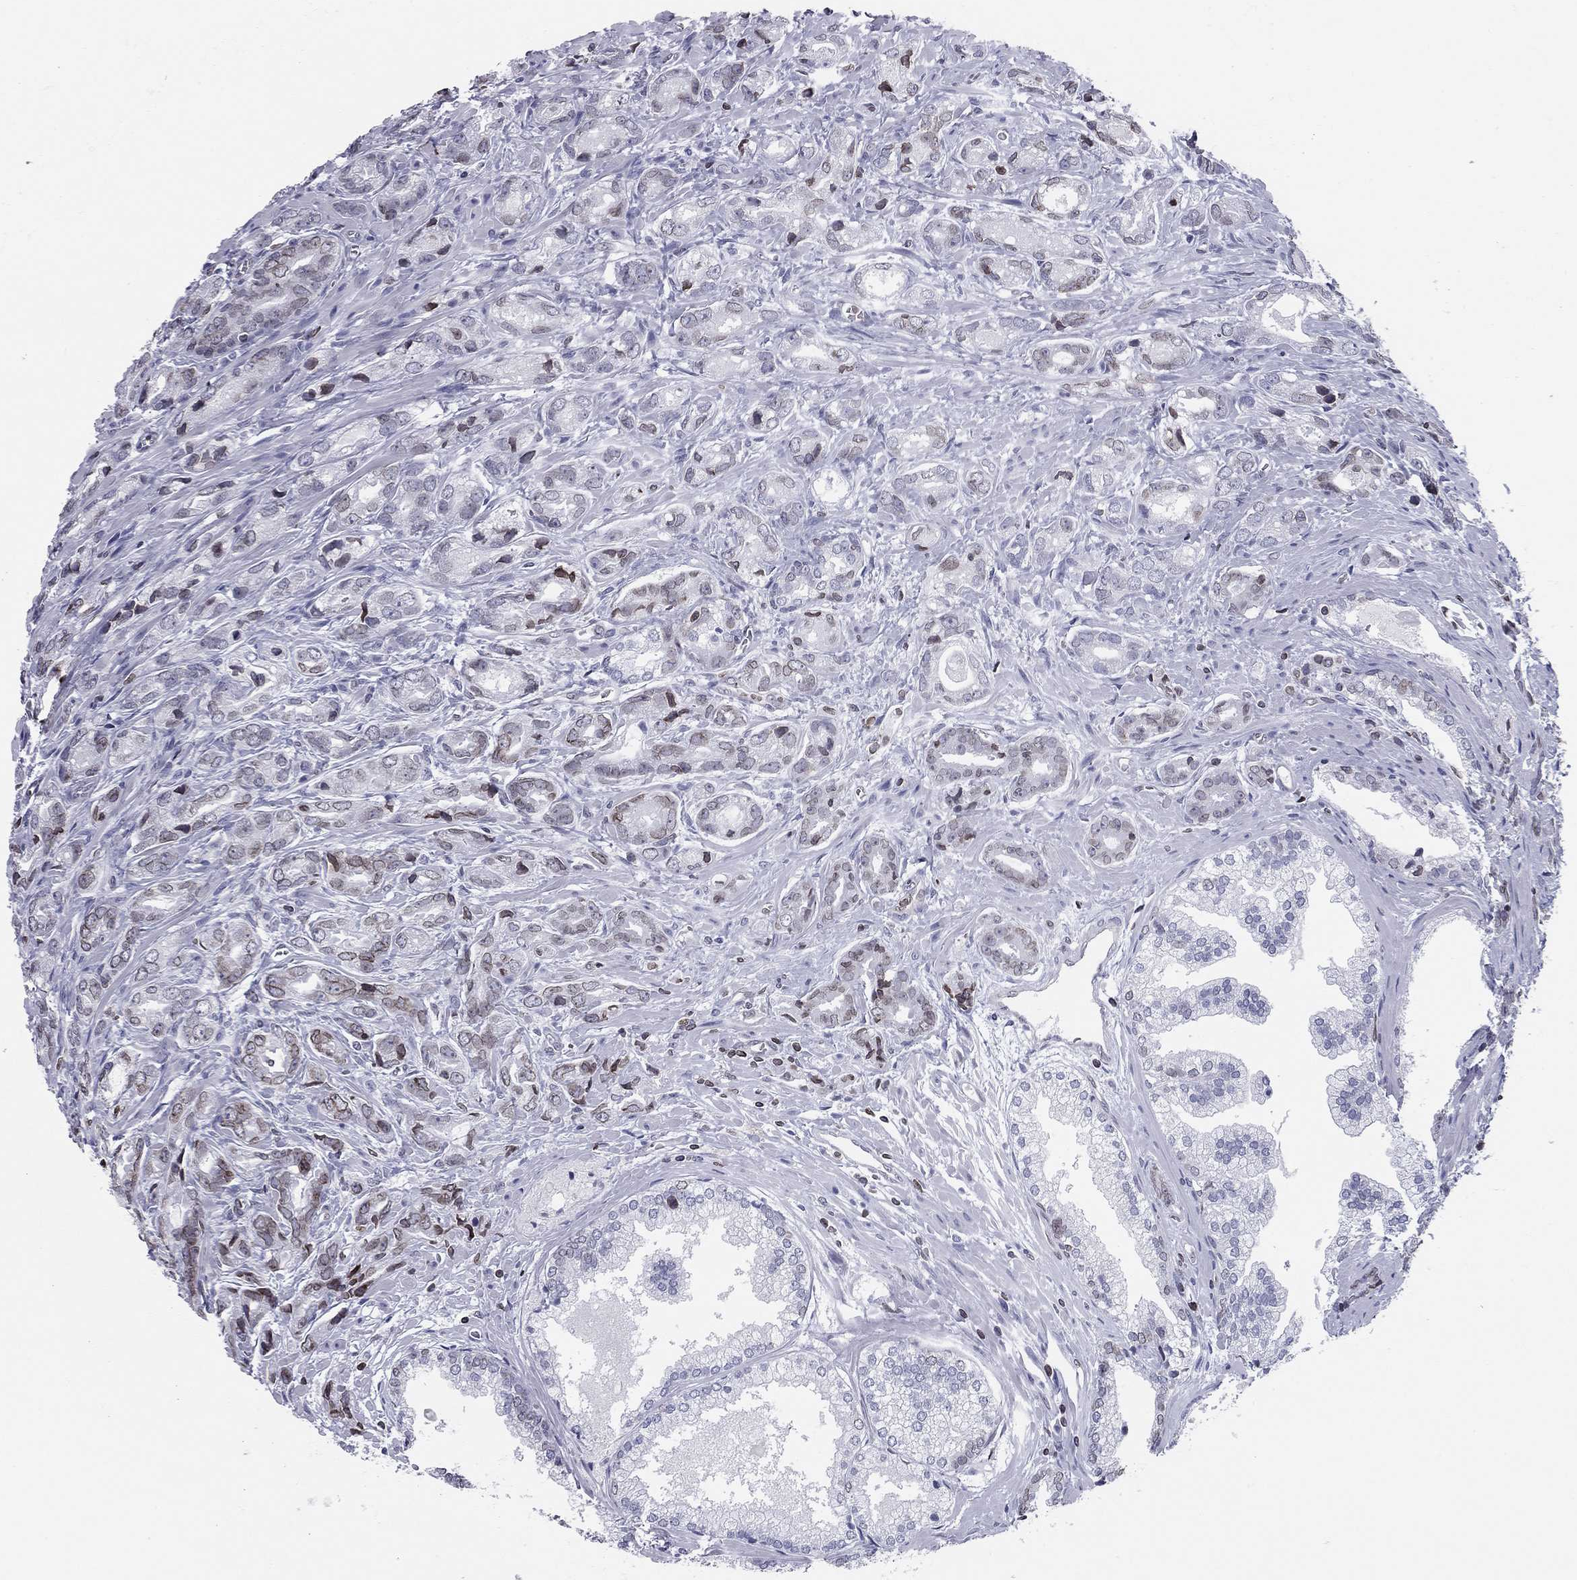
{"staining": {"intensity": "moderate", "quantity": "<25%", "location": "cytoplasmic/membranous,nuclear"}, "tissue": "prostate cancer", "cell_type": "Tumor cells", "image_type": "cancer", "snomed": [{"axis": "morphology", "description": "Adenocarcinoma, NOS"}, {"axis": "morphology", "description": "Adenocarcinoma, High grade"}, {"axis": "topography", "description": "Prostate"}], "caption": "The immunohistochemical stain highlights moderate cytoplasmic/membranous and nuclear staining in tumor cells of prostate high-grade adenocarcinoma tissue.", "gene": "ESPL1", "patient": {"sex": "male", "age": 70}}